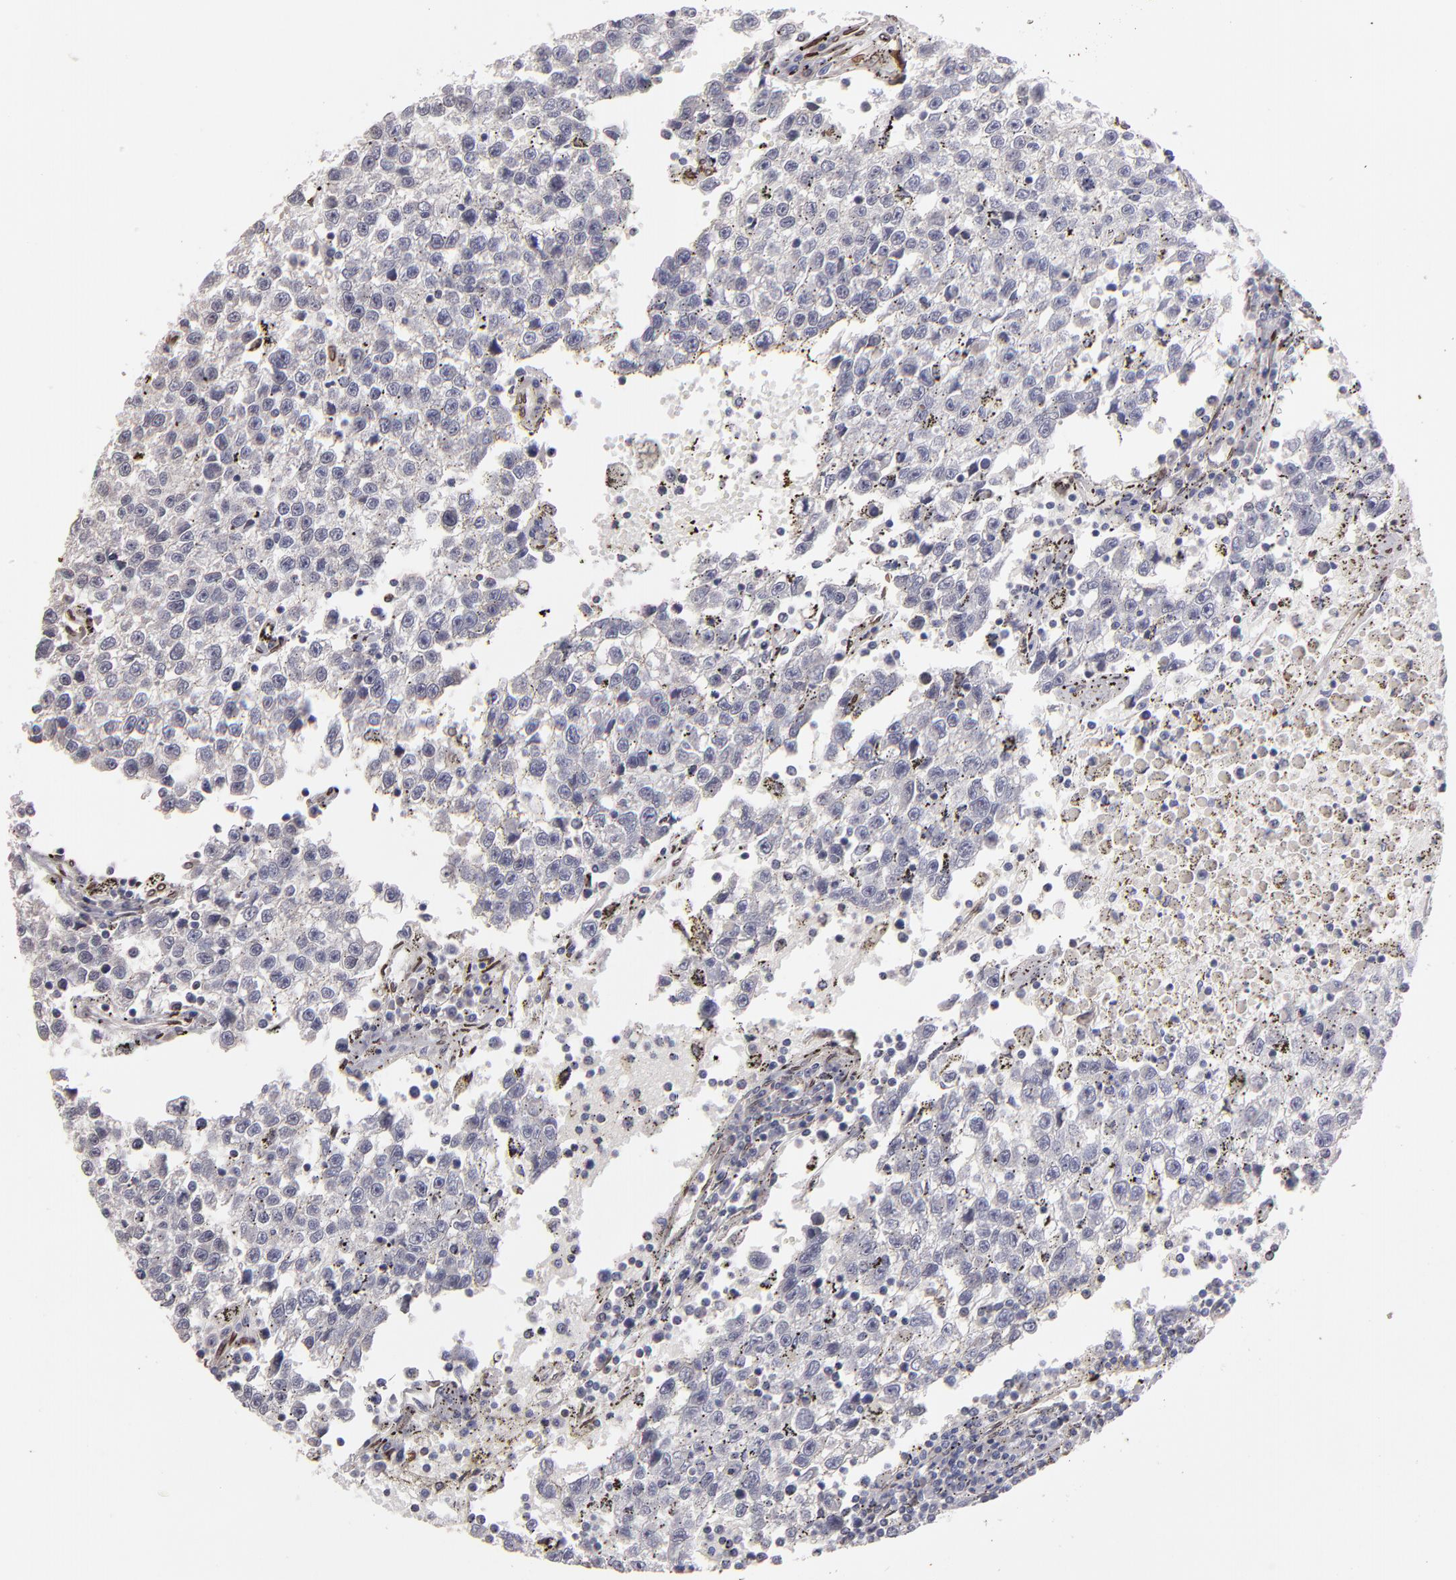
{"staining": {"intensity": "negative", "quantity": "none", "location": "none"}, "tissue": "testis cancer", "cell_type": "Tumor cells", "image_type": "cancer", "snomed": [{"axis": "morphology", "description": "Seminoma, NOS"}, {"axis": "topography", "description": "Testis"}], "caption": "This is an immunohistochemistry histopathology image of human testis cancer. There is no expression in tumor cells.", "gene": "PUM3", "patient": {"sex": "male", "age": 35}}